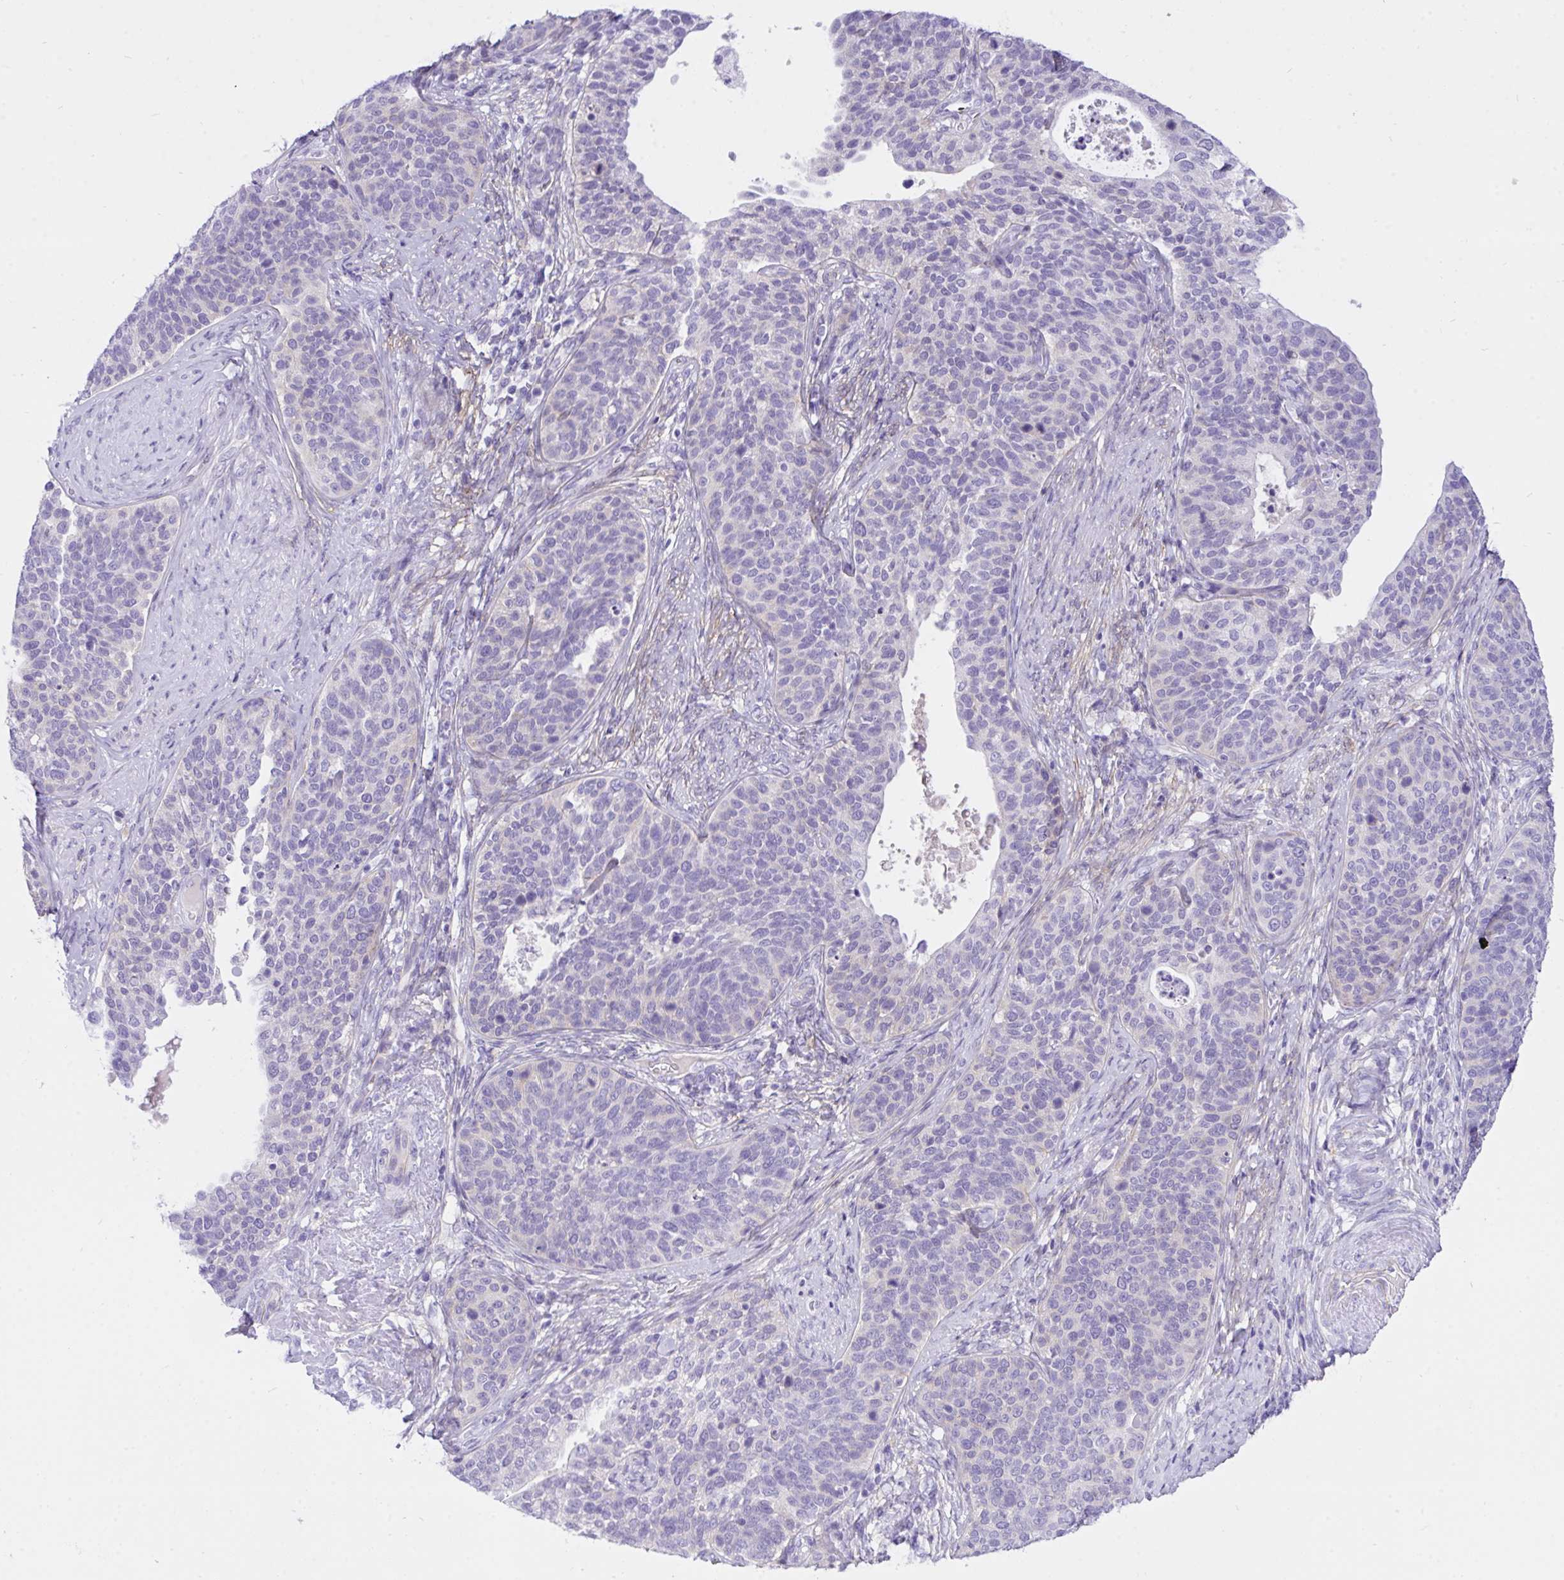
{"staining": {"intensity": "negative", "quantity": "none", "location": "none"}, "tissue": "cervical cancer", "cell_type": "Tumor cells", "image_type": "cancer", "snomed": [{"axis": "morphology", "description": "Squamous cell carcinoma, NOS"}, {"axis": "topography", "description": "Cervix"}], "caption": "Immunohistochemistry image of human squamous cell carcinoma (cervical) stained for a protein (brown), which exhibits no positivity in tumor cells.", "gene": "TLN2", "patient": {"sex": "female", "age": 69}}